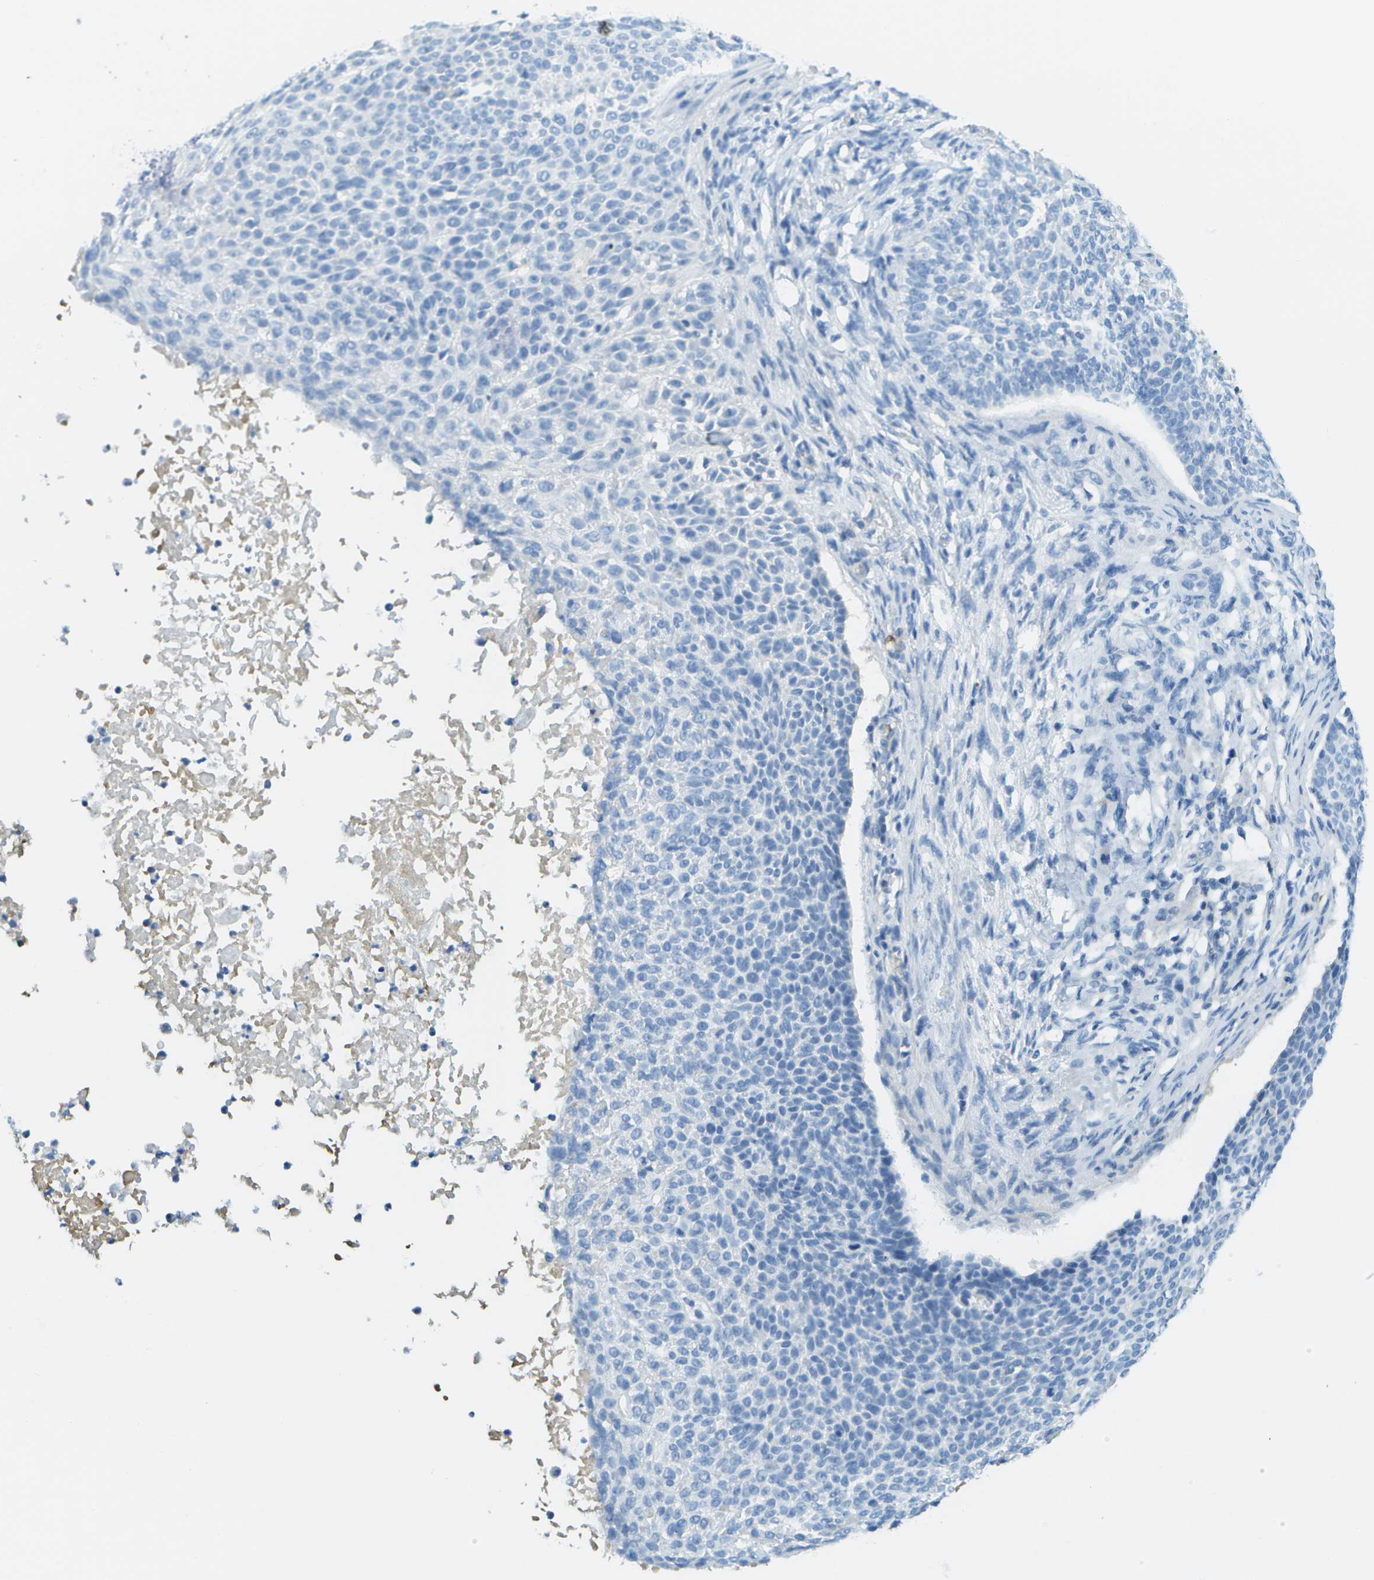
{"staining": {"intensity": "negative", "quantity": "none", "location": "none"}, "tissue": "skin cancer", "cell_type": "Tumor cells", "image_type": "cancer", "snomed": [{"axis": "morphology", "description": "Normal tissue, NOS"}, {"axis": "morphology", "description": "Basal cell carcinoma"}, {"axis": "topography", "description": "Skin"}], "caption": "IHC photomicrograph of neoplastic tissue: human skin cancer stained with DAB (3,3'-diaminobenzidine) exhibits no significant protein positivity in tumor cells. The staining is performed using DAB (3,3'-diaminobenzidine) brown chromogen with nuclei counter-stained in using hematoxylin.", "gene": "C1S", "patient": {"sex": "male", "age": 87}}